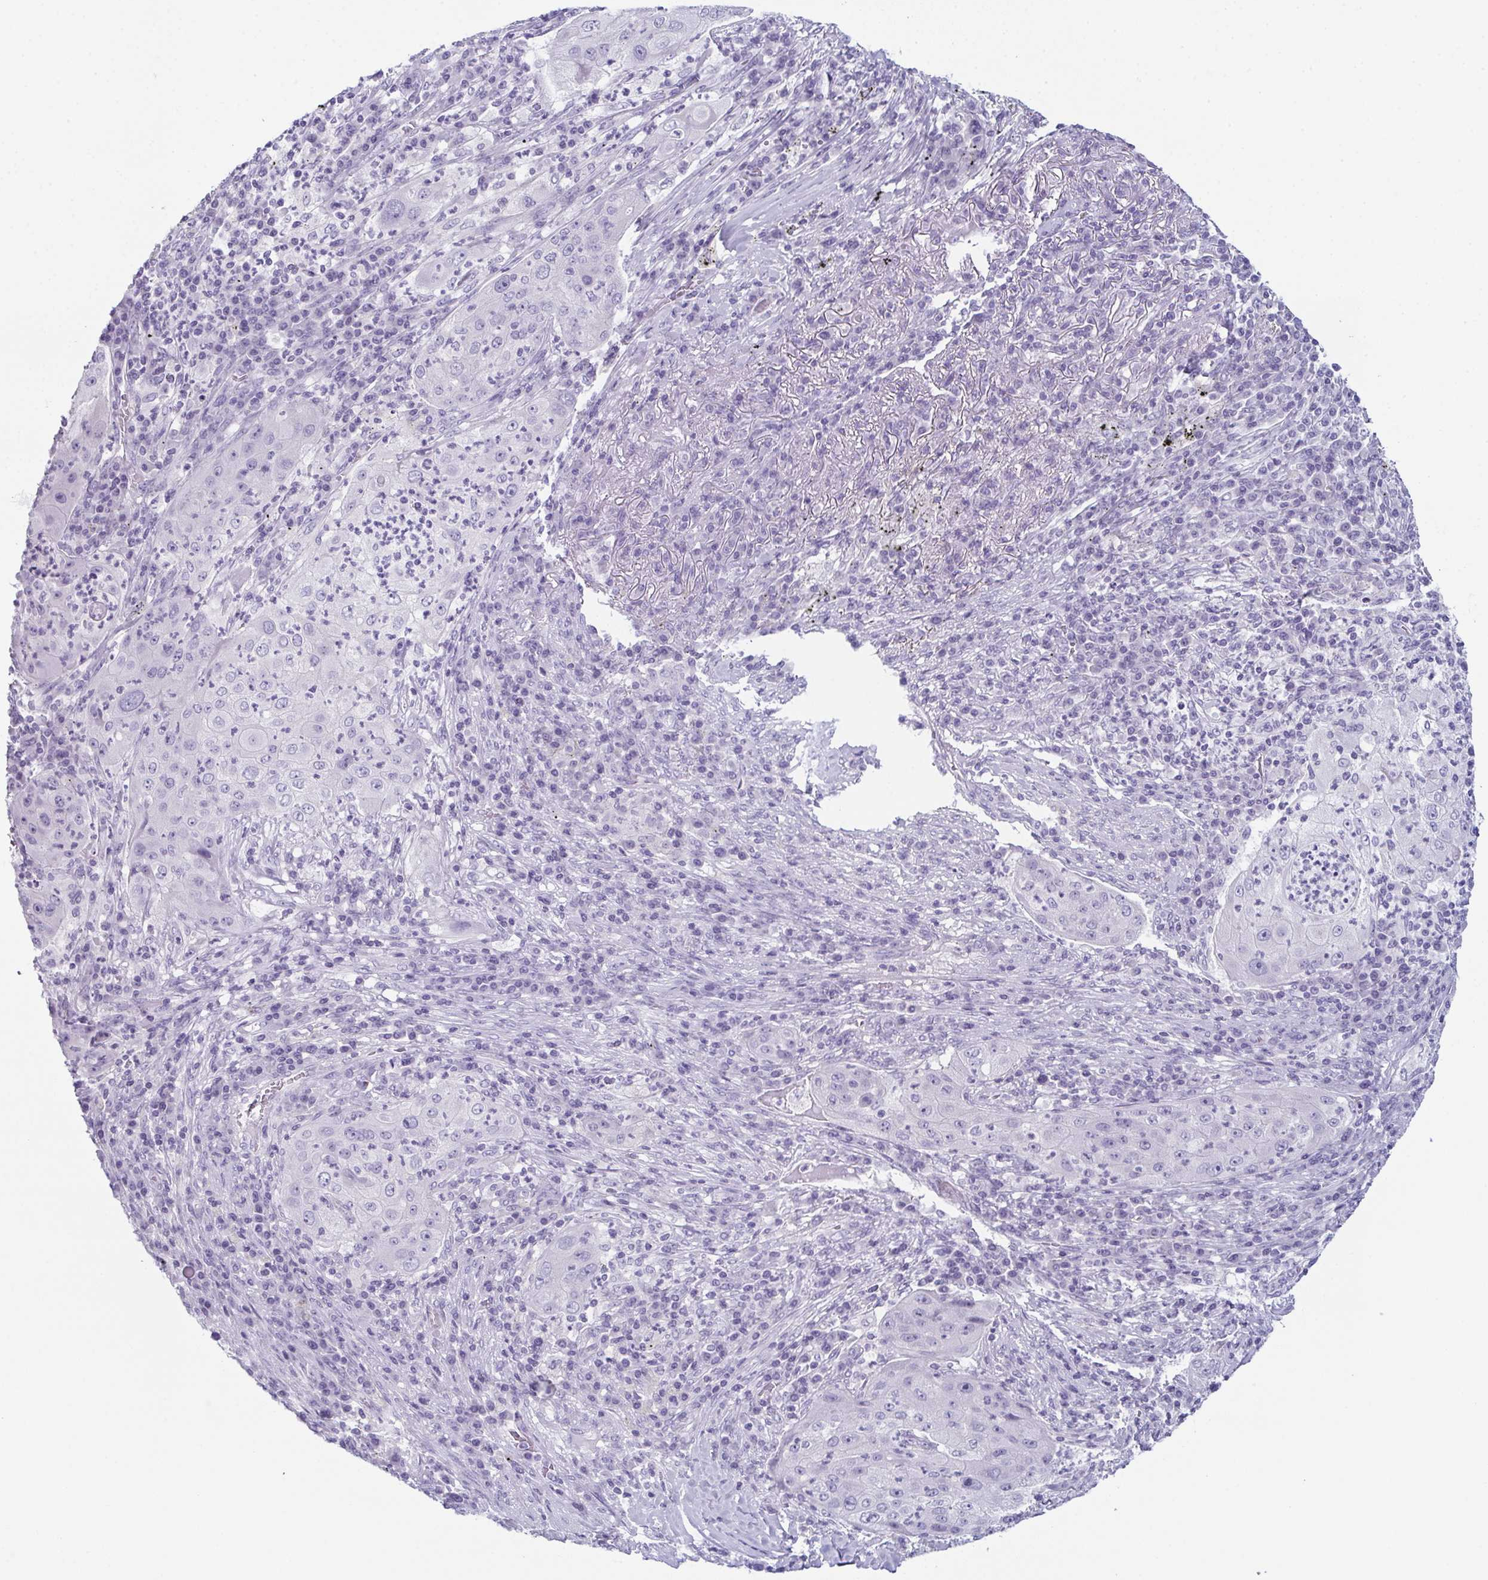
{"staining": {"intensity": "negative", "quantity": "none", "location": "none"}, "tissue": "lung cancer", "cell_type": "Tumor cells", "image_type": "cancer", "snomed": [{"axis": "morphology", "description": "Squamous cell carcinoma, NOS"}, {"axis": "topography", "description": "Lung"}], "caption": "This is a photomicrograph of IHC staining of squamous cell carcinoma (lung), which shows no staining in tumor cells. (Brightfield microscopy of DAB immunohistochemistry (IHC) at high magnification).", "gene": "ENKUR", "patient": {"sex": "female", "age": 59}}